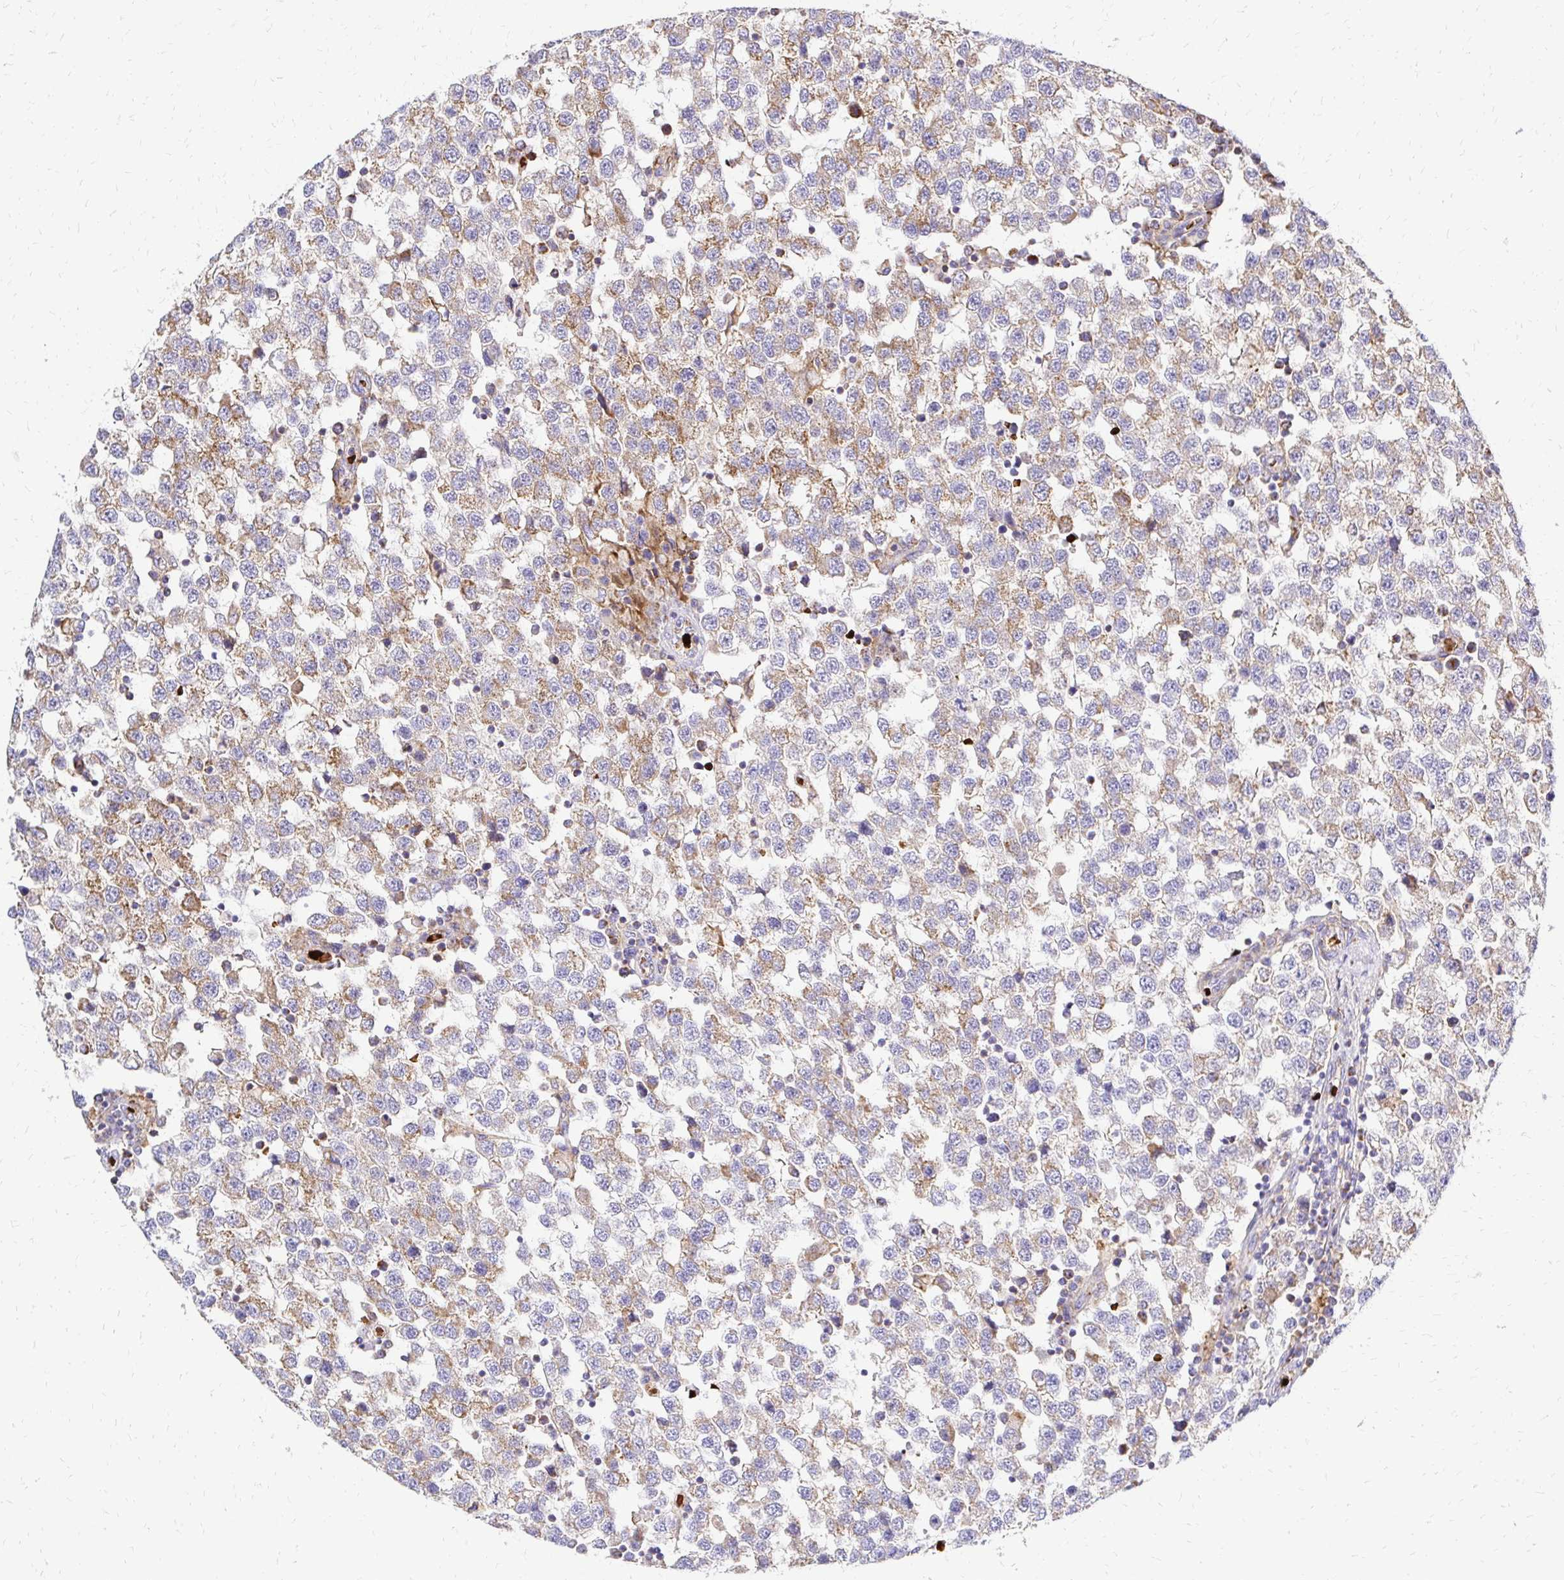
{"staining": {"intensity": "moderate", "quantity": "25%-75%", "location": "cytoplasmic/membranous"}, "tissue": "testis cancer", "cell_type": "Tumor cells", "image_type": "cancer", "snomed": [{"axis": "morphology", "description": "Seminoma, NOS"}, {"axis": "topography", "description": "Testis"}], "caption": "Brown immunohistochemical staining in testis seminoma exhibits moderate cytoplasmic/membranous positivity in approximately 25%-75% of tumor cells.", "gene": "MRPL13", "patient": {"sex": "male", "age": 34}}